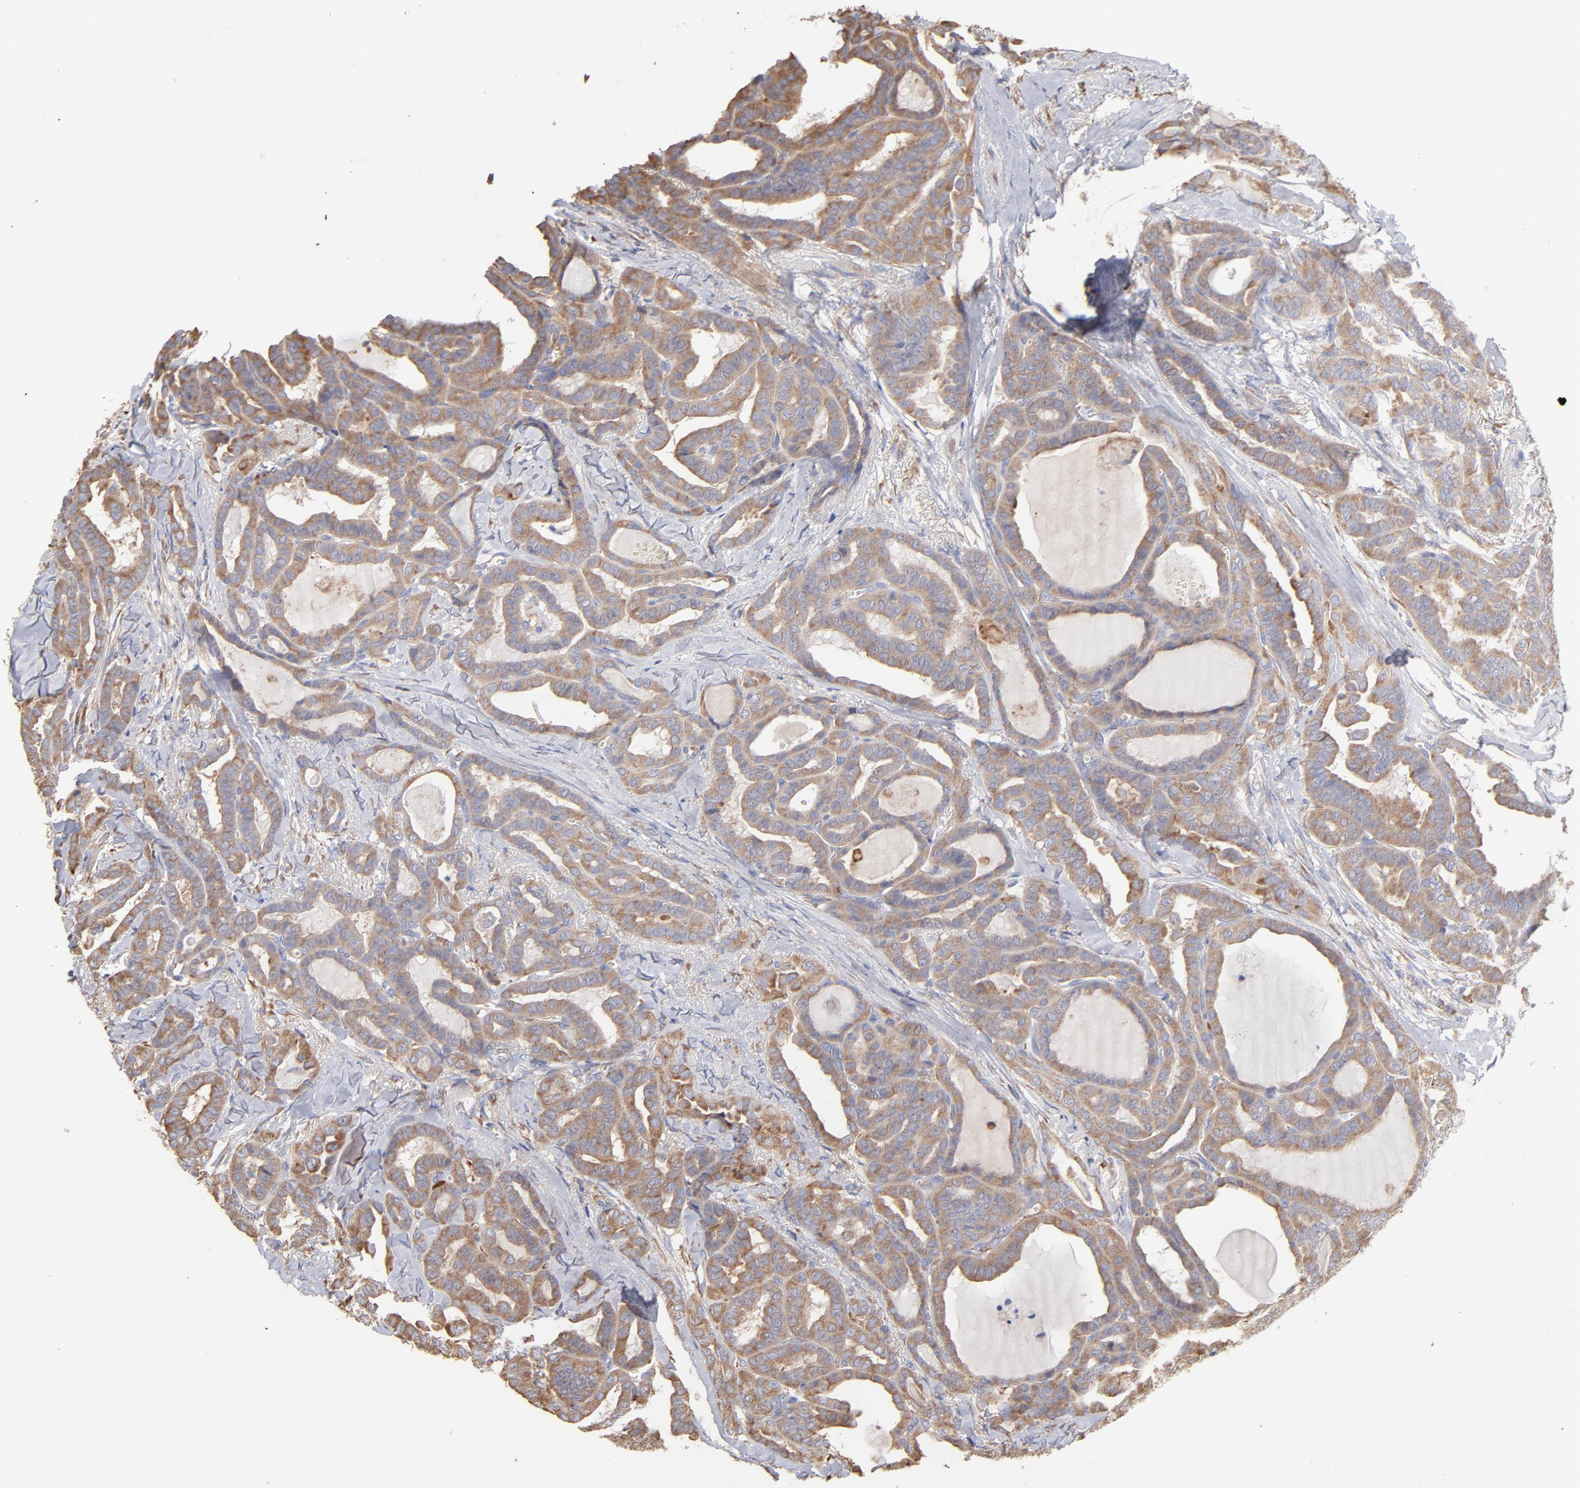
{"staining": {"intensity": "weak", "quantity": ">75%", "location": "cytoplasmic/membranous"}, "tissue": "thyroid cancer", "cell_type": "Tumor cells", "image_type": "cancer", "snomed": [{"axis": "morphology", "description": "Carcinoma, NOS"}, {"axis": "topography", "description": "Thyroid gland"}], "caption": "The histopathology image demonstrates a brown stain indicating the presence of a protein in the cytoplasmic/membranous of tumor cells in thyroid carcinoma.", "gene": "RPL3", "patient": {"sex": "female", "age": 91}}